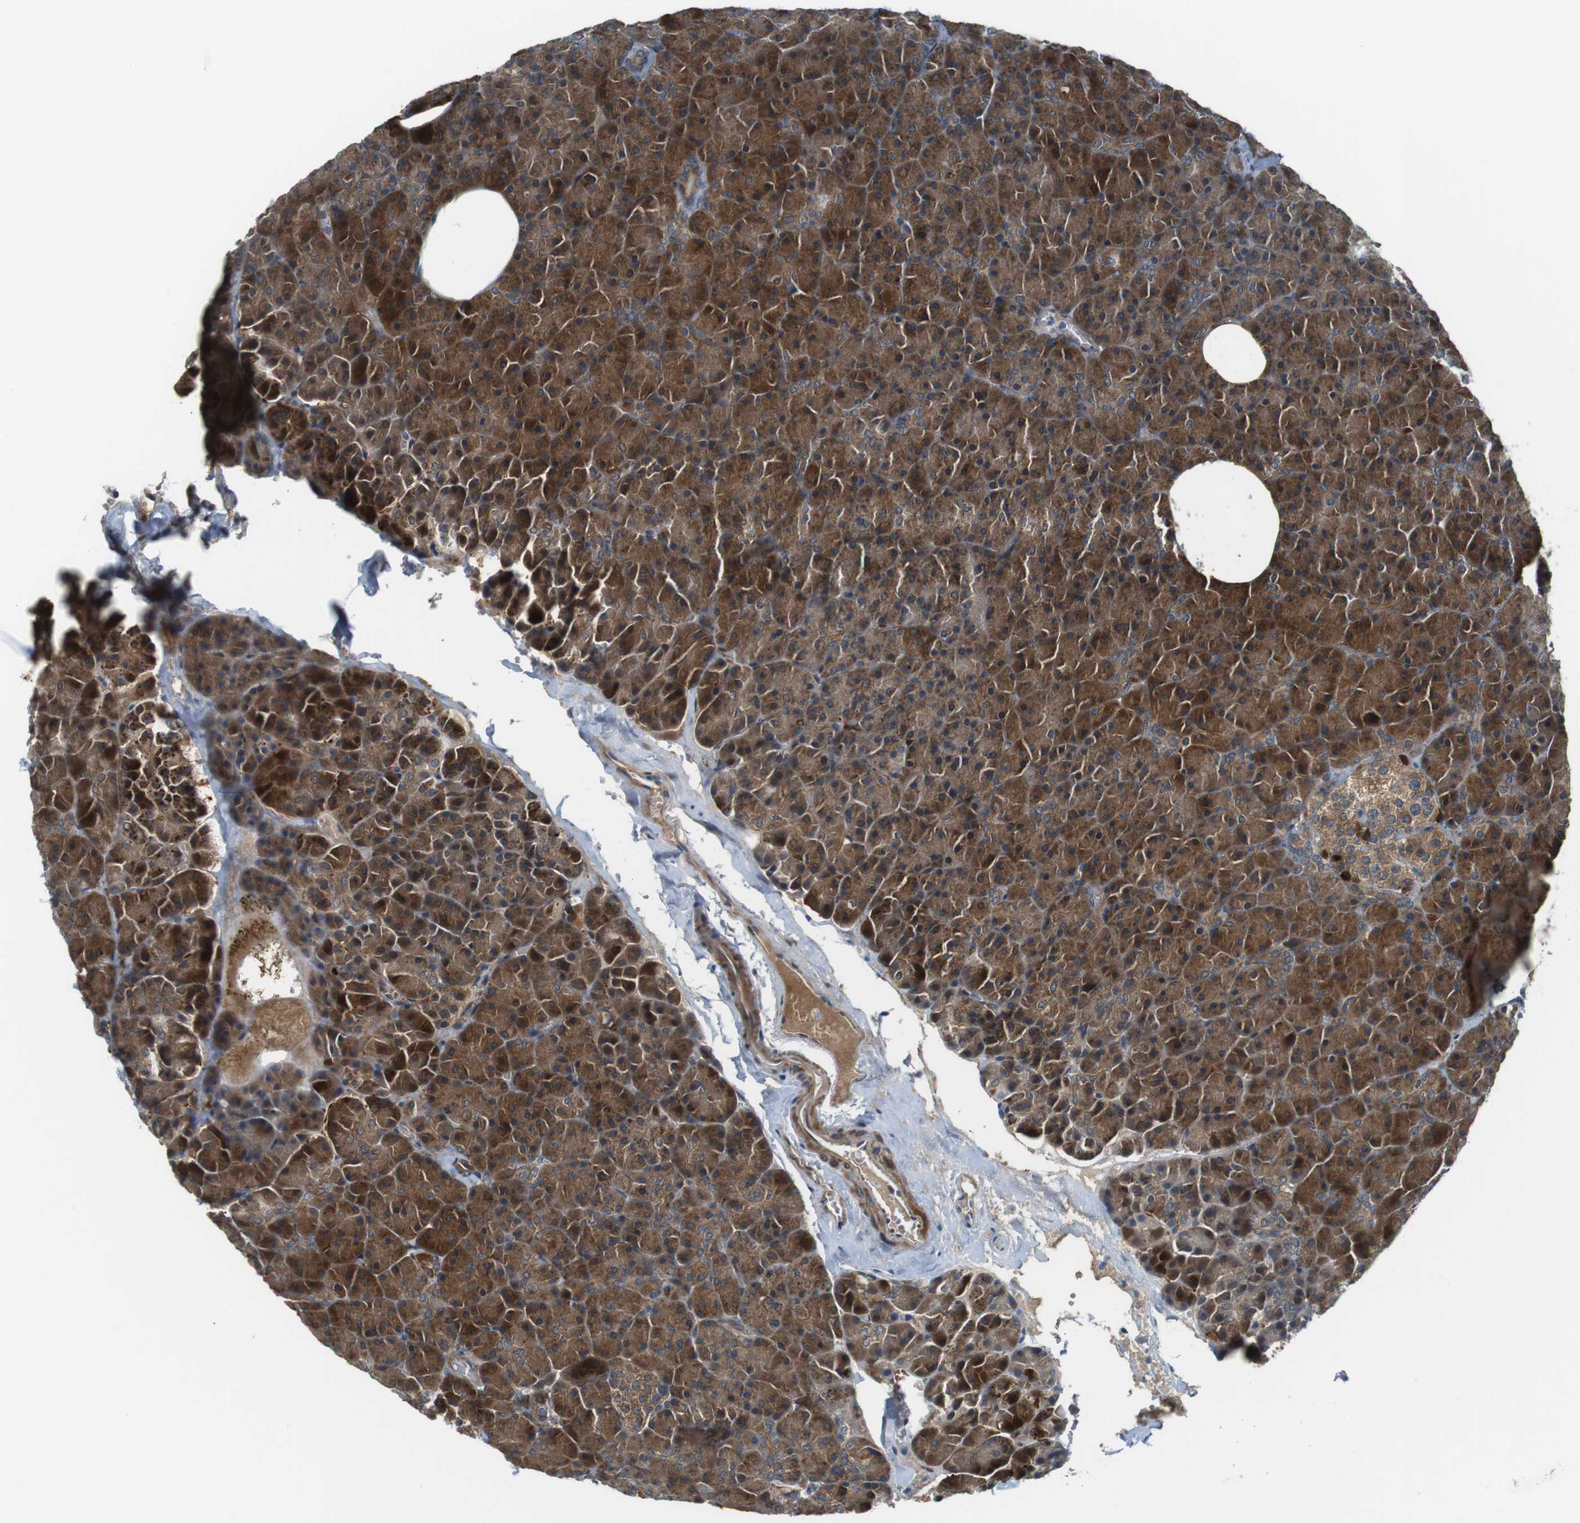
{"staining": {"intensity": "strong", "quantity": ">75%", "location": "cytoplasmic/membranous"}, "tissue": "pancreas", "cell_type": "Exocrine glandular cells", "image_type": "normal", "snomed": [{"axis": "morphology", "description": "Normal tissue, NOS"}, {"axis": "topography", "description": "Pancreas"}], "caption": "High-magnification brightfield microscopy of unremarkable pancreas stained with DAB (3,3'-diaminobenzidine) (brown) and counterstained with hematoxylin (blue). exocrine glandular cells exhibit strong cytoplasmic/membranous expression is appreciated in about>75% of cells. The protein of interest is shown in brown color, while the nuclei are stained blue.", "gene": "IFFO2", "patient": {"sex": "female", "age": 35}}